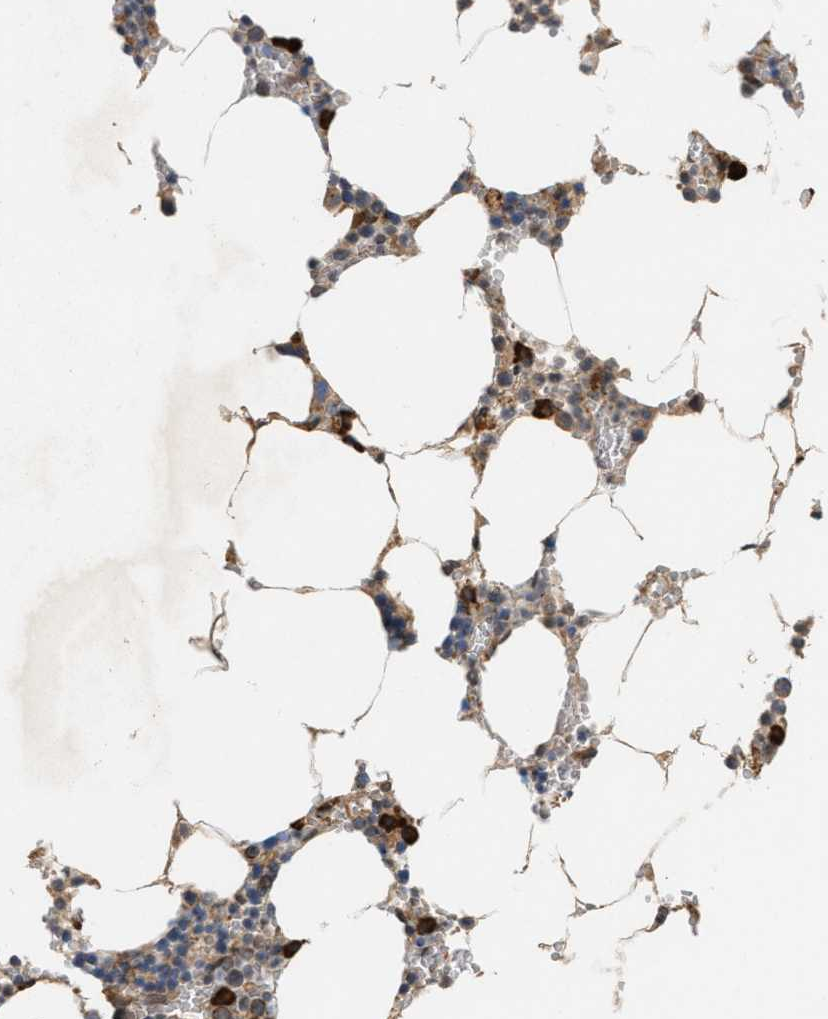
{"staining": {"intensity": "moderate", "quantity": "25%-75%", "location": "cytoplasmic/membranous"}, "tissue": "bone marrow", "cell_type": "Hematopoietic cells", "image_type": "normal", "snomed": [{"axis": "morphology", "description": "Normal tissue, NOS"}, {"axis": "topography", "description": "Bone marrow"}], "caption": "The histopathology image exhibits immunohistochemical staining of unremarkable bone marrow. There is moderate cytoplasmic/membranous expression is seen in about 25%-75% of hematopoietic cells.", "gene": "MFSD6", "patient": {"sex": "male", "age": 70}}